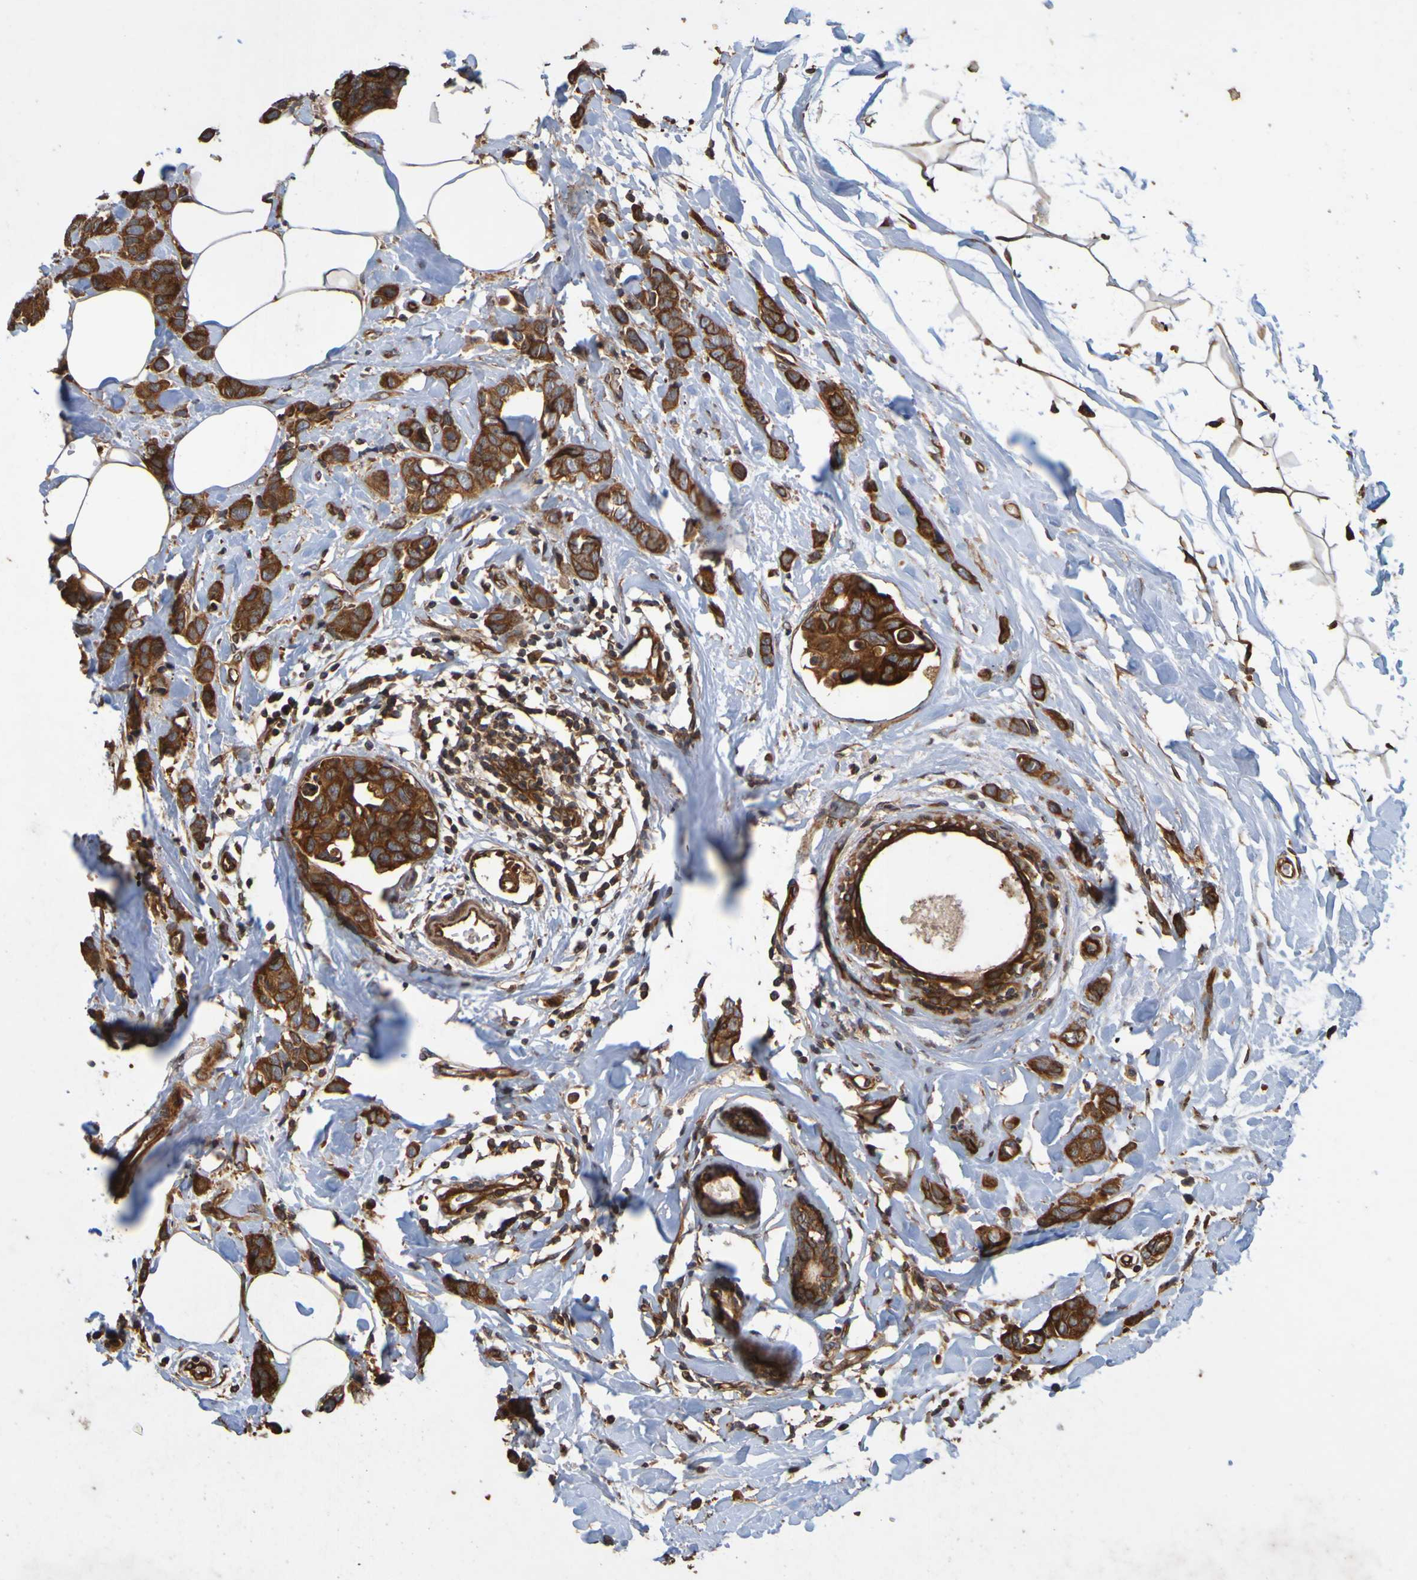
{"staining": {"intensity": "strong", "quantity": ">75%", "location": "cytoplasmic/membranous"}, "tissue": "breast cancer", "cell_type": "Tumor cells", "image_type": "cancer", "snomed": [{"axis": "morphology", "description": "Normal tissue, NOS"}, {"axis": "morphology", "description": "Duct carcinoma"}, {"axis": "topography", "description": "Breast"}], "caption": "Breast cancer (invasive ductal carcinoma) tissue demonstrates strong cytoplasmic/membranous staining in approximately >75% of tumor cells", "gene": "OCRL", "patient": {"sex": "female", "age": 50}}